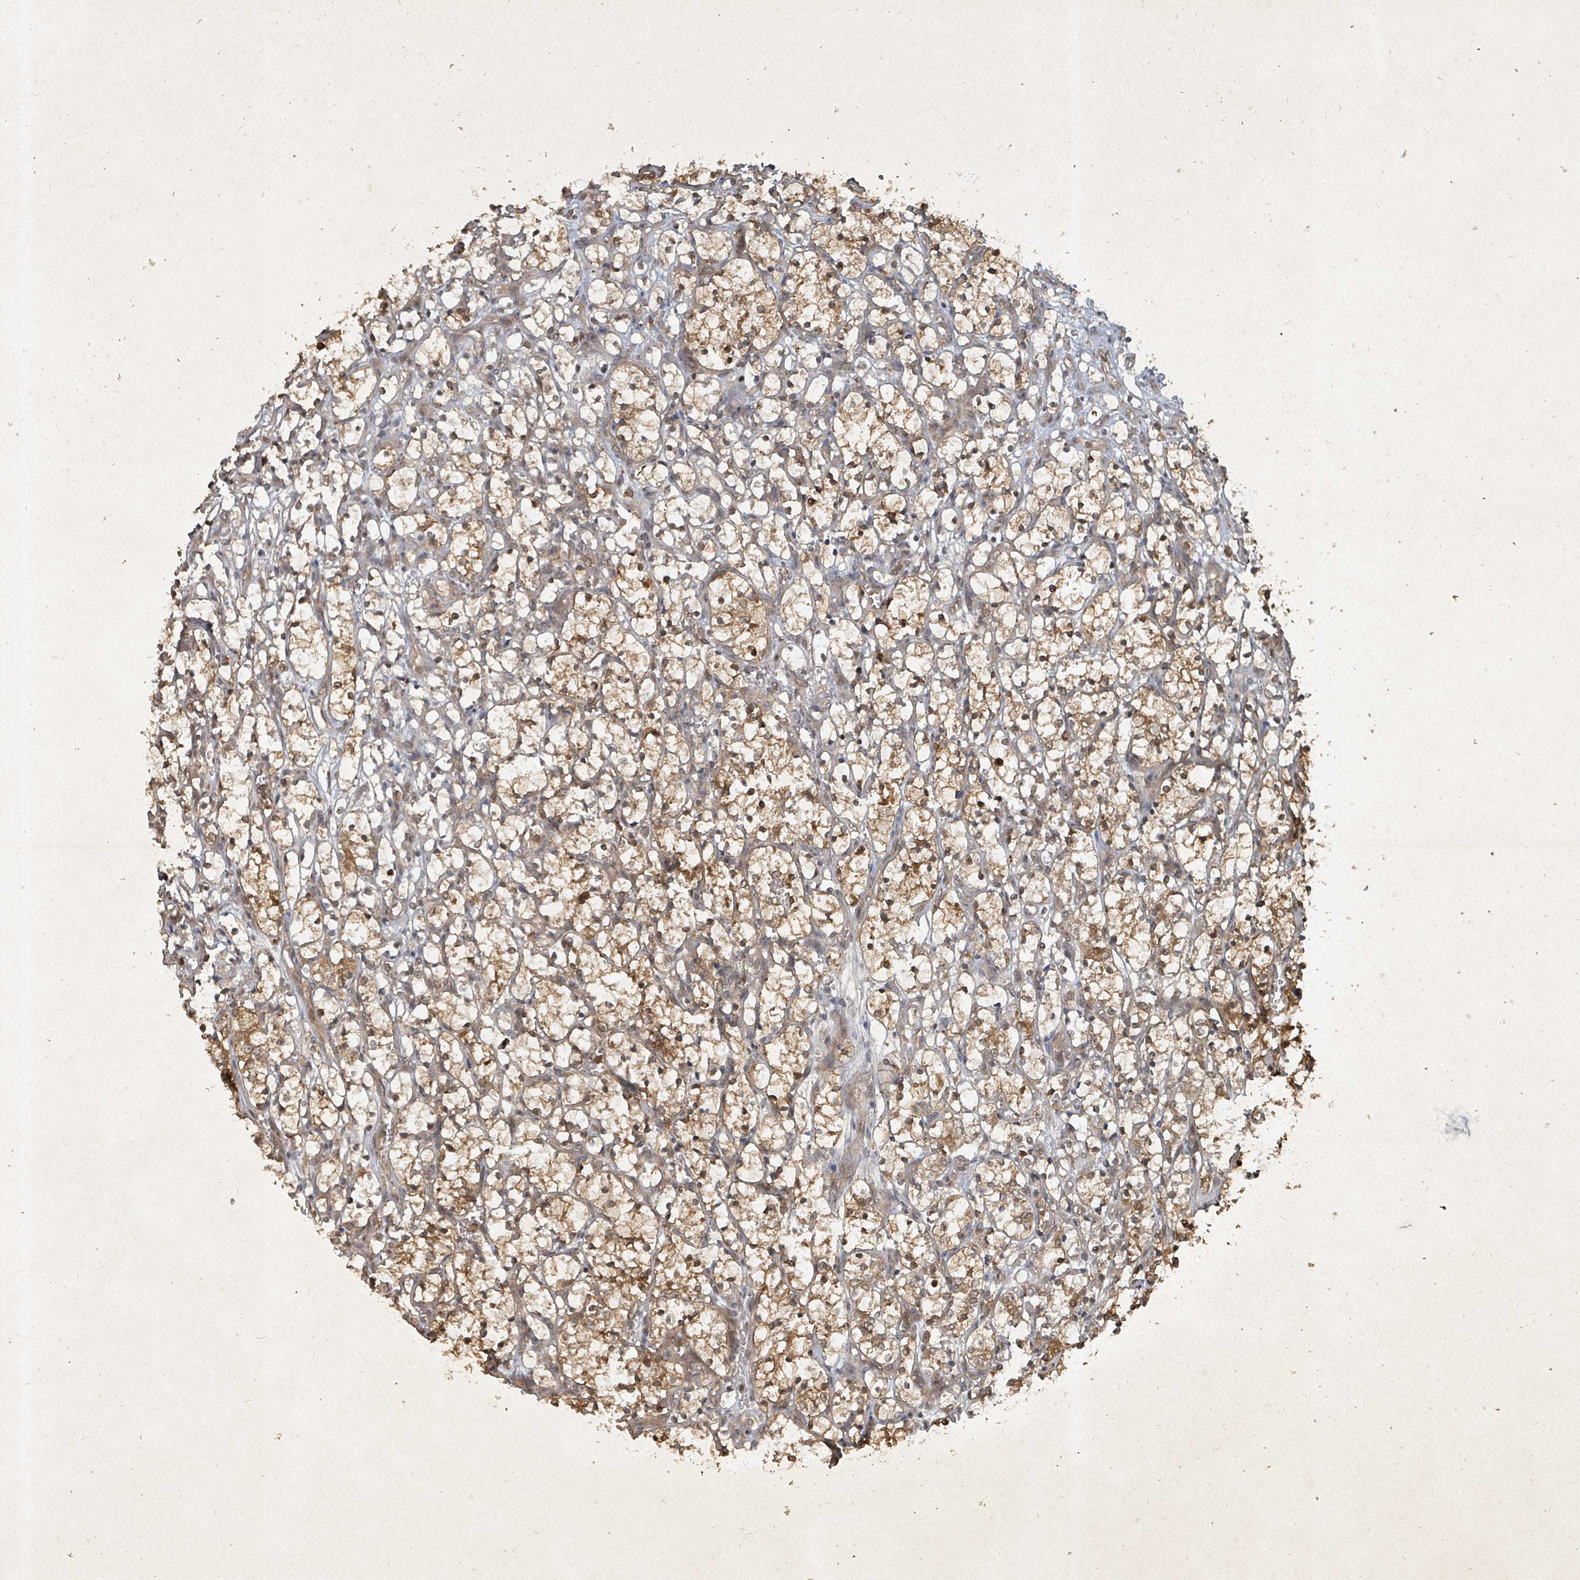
{"staining": {"intensity": "moderate", "quantity": ">75%", "location": "cytoplasmic/membranous,nuclear"}, "tissue": "renal cancer", "cell_type": "Tumor cells", "image_type": "cancer", "snomed": [{"axis": "morphology", "description": "Adenocarcinoma, NOS"}, {"axis": "topography", "description": "Kidney"}], "caption": "Immunohistochemistry (IHC) (DAB (3,3'-diaminobenzidine)) staining of human adenocarcinoma (renal) exhibits moderate cytoplasmic/membranous and nuclear protein expression in approximately >75% of tumor cells.", "gene": "KDM4E", "patient": {"sex": "female", "age": 69}}